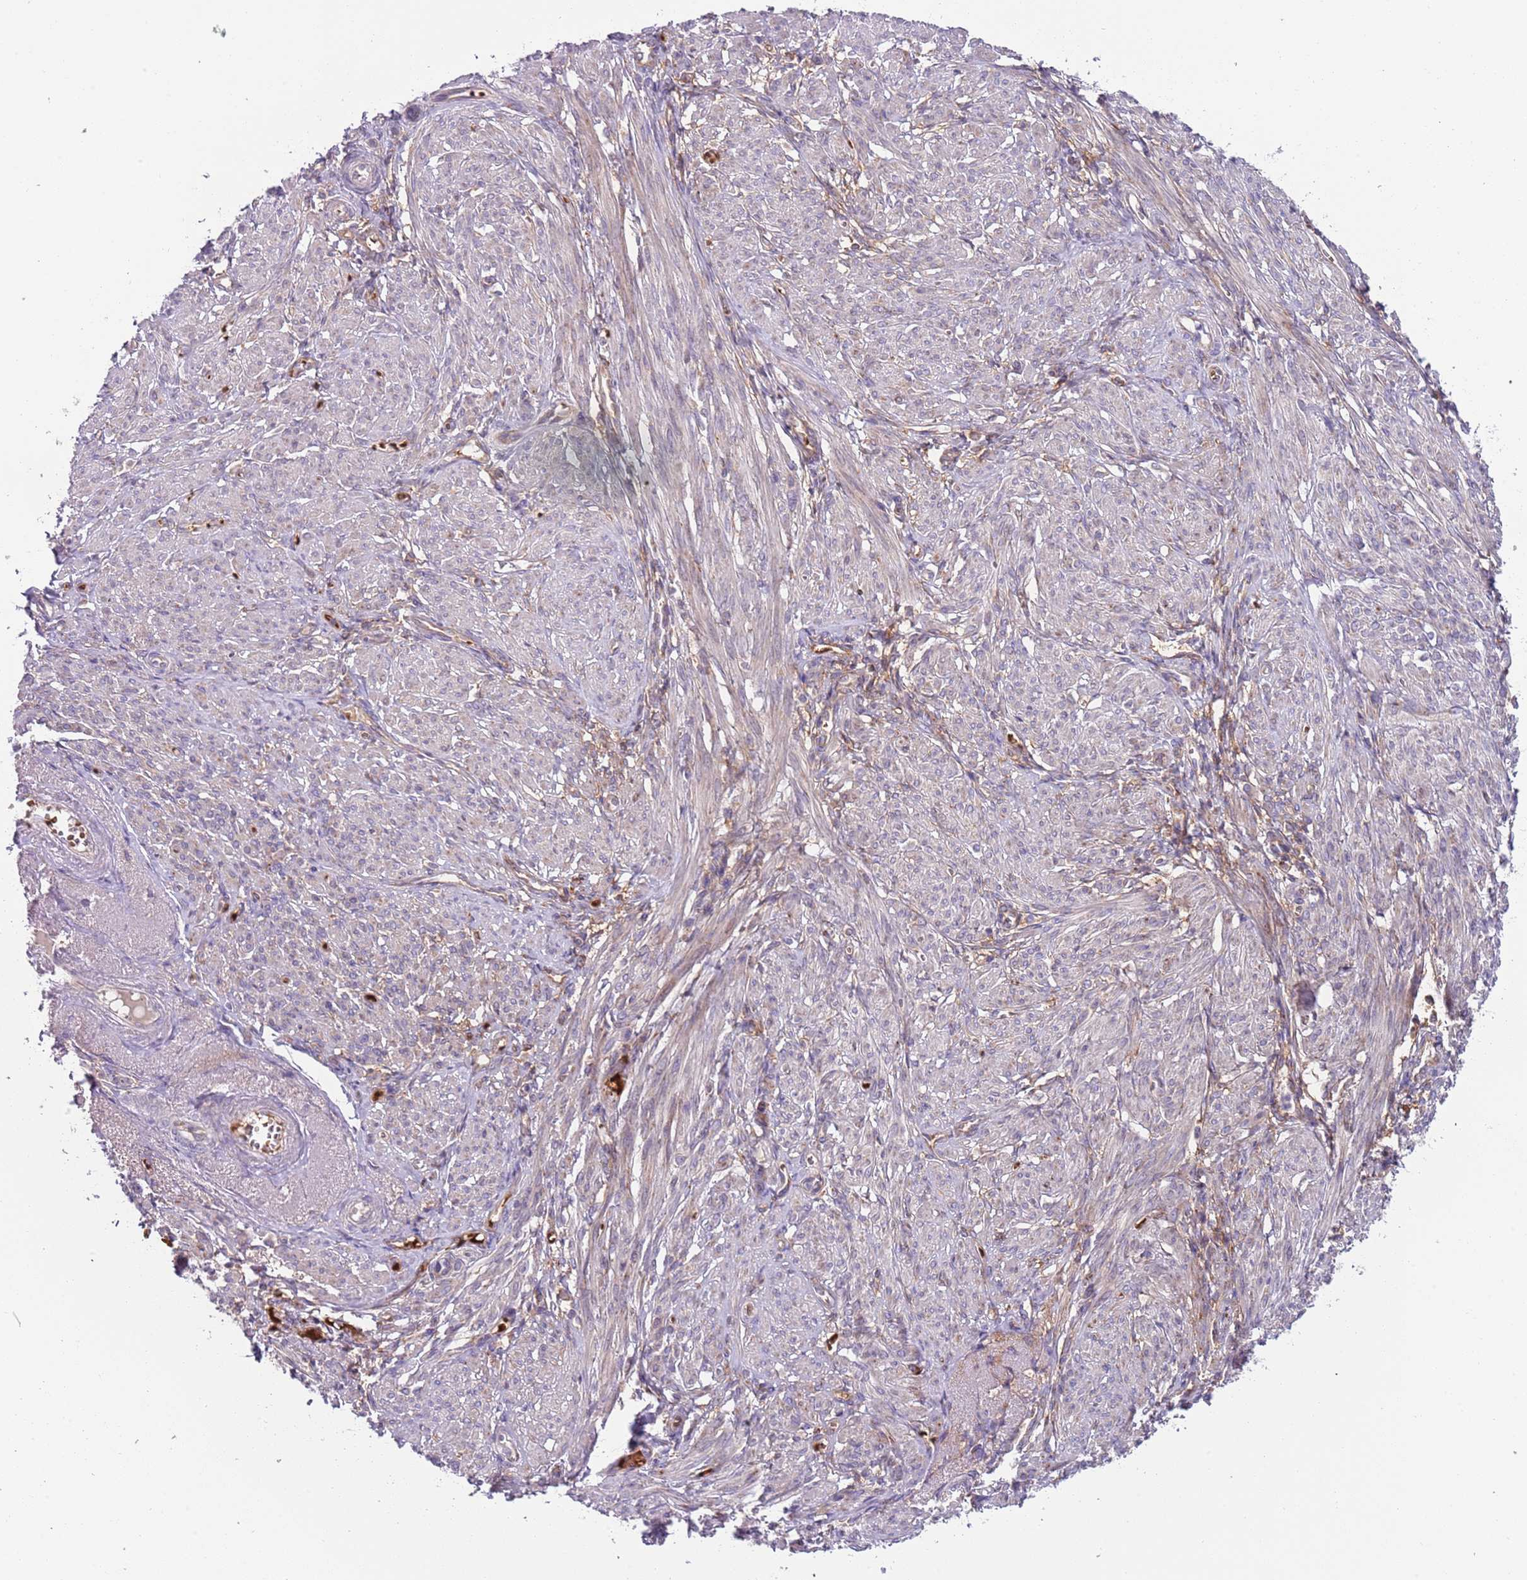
{"staining": {"intensity": "negative", "quantity": "none", "location": "none"}, "tissue": "smooth muscle", "cell_type": "Smooth muscle cells", "image_type": "normal", "snomed": [{"axis": "morphology", "description": "Normal tissue, NOS"}, {"axis": "topography", "description": "Smooth muscle"}], "caption": "There is no significant staining in smooth muscle cells of smooth muscle. (Brightfield microscopy of DAB (3,3'-diaminobenzidine) IHC at high magnification).", "gene": "VWCE", "patient": {"sex": "female", "age": 39}}